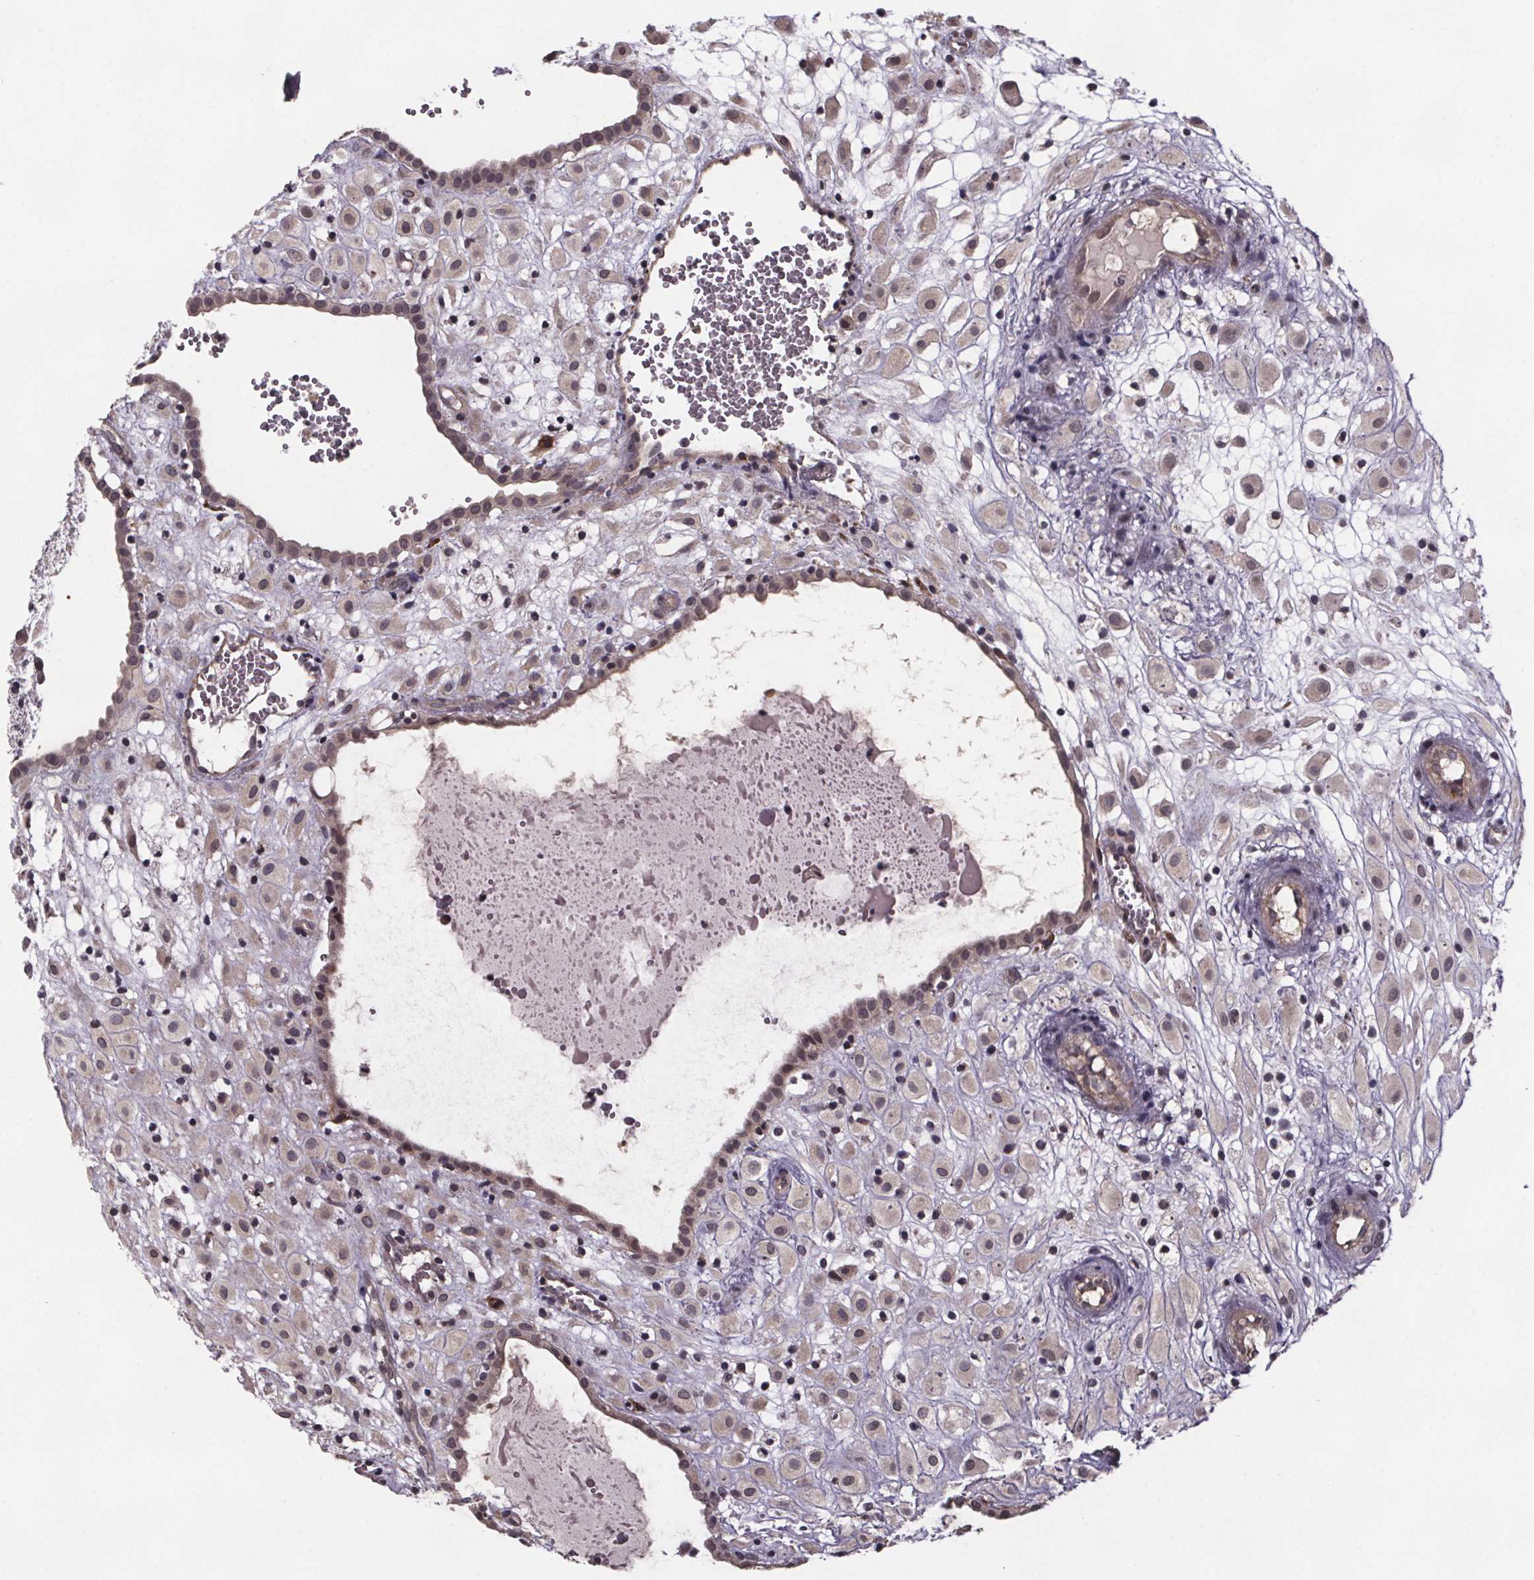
{"staining": {"intensity": "weak", "quantity": ">75%", "location": "cytoplasmic/membranous"}, "tissue": "placenta", "cell_type": "Decidual cells", "image_type": "normal", "snomed": [{"axis": "morphology", "description": "Normal tissue, NOS"}, {"axis": "topography", "description": "Placenta"}], "caption": "Placenta stained with a brown dye reveals weak cytoplasmic/membranous positive positivity in approximately >75% of decidual cells.", "gene": "SAT1", "patient": {"sex": "female", "age": 24}}